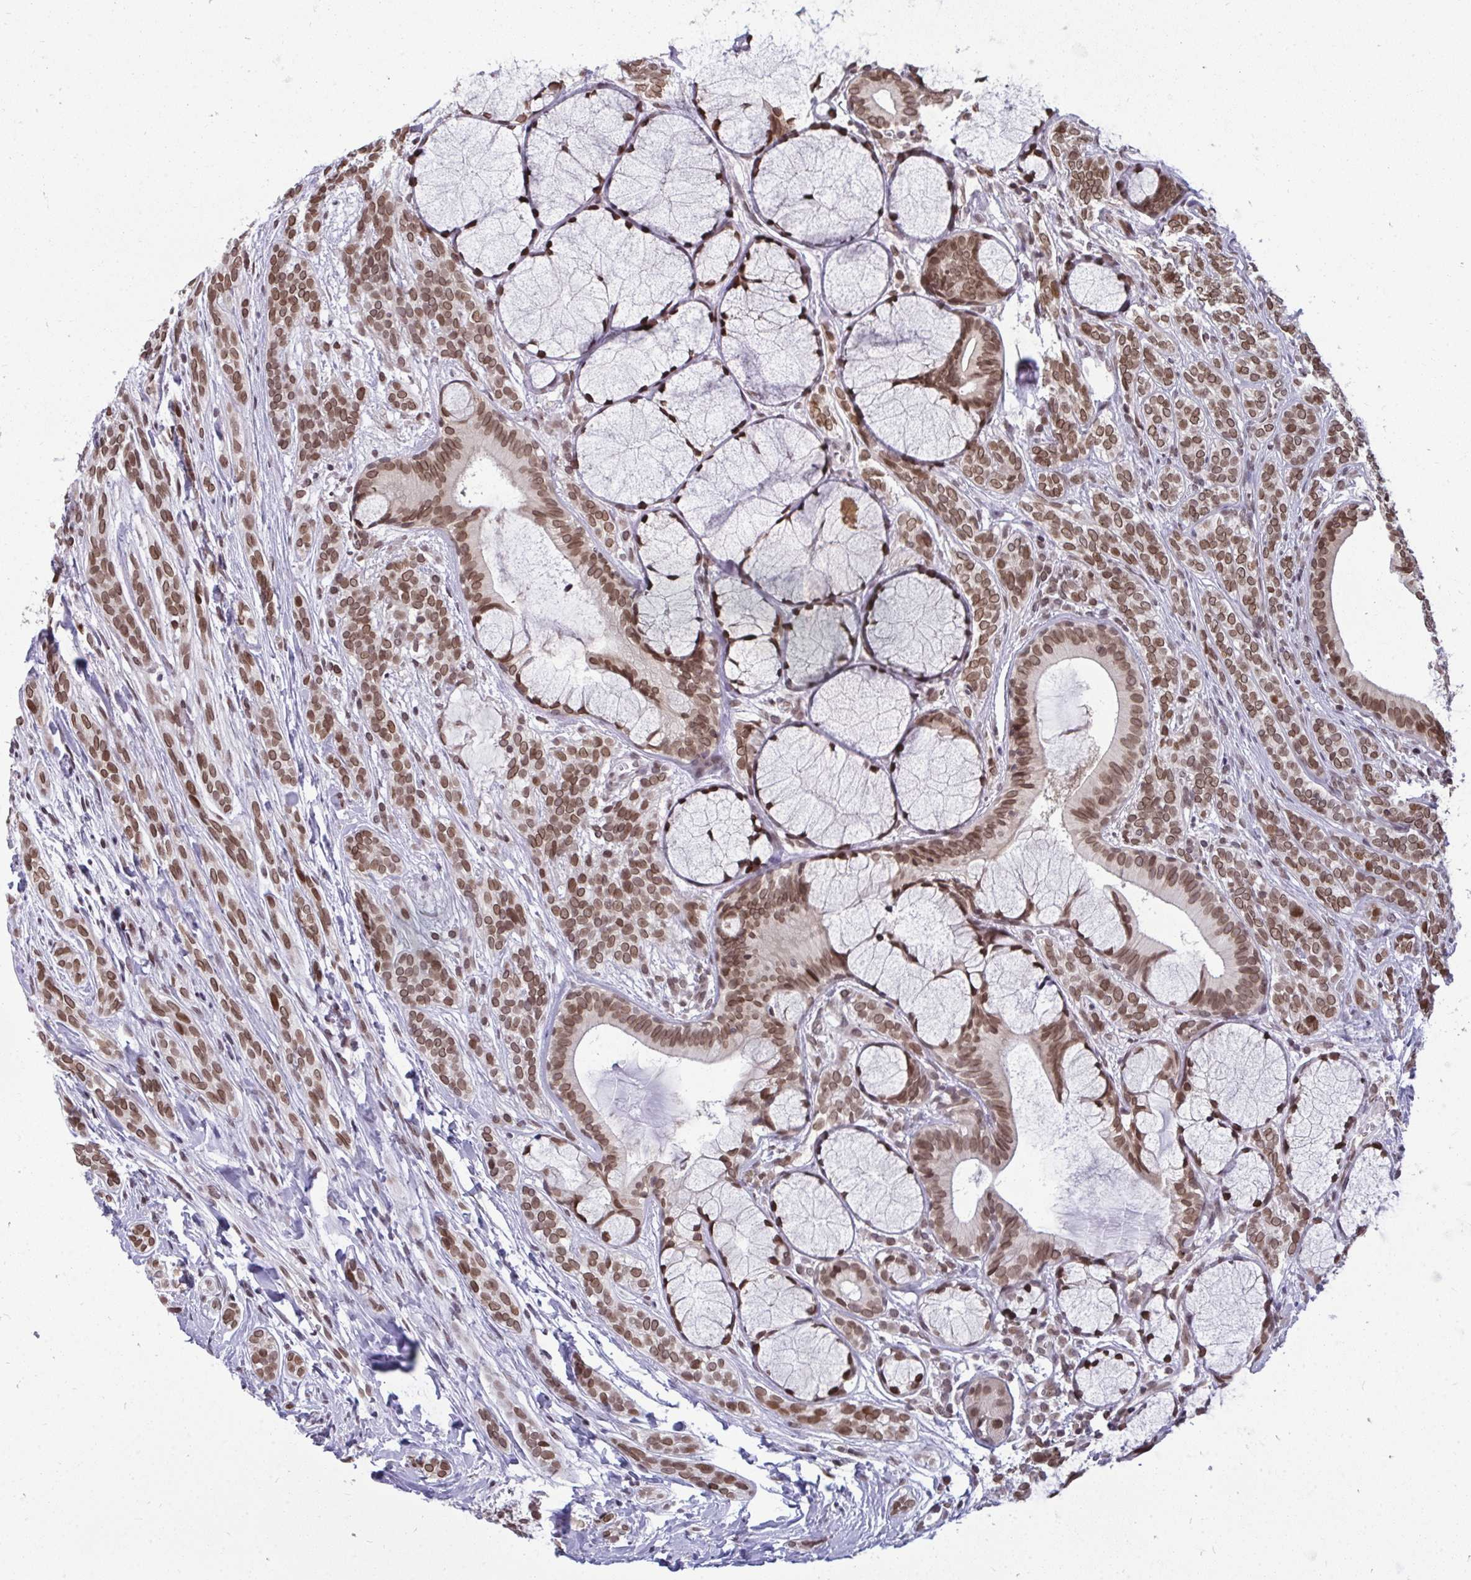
{"staining": {"intensity": "moderate", "quantity": ">75%", "location": "cytoplasmic/membranous,nuclear"}, "tissue": "head and neck cancer", "cell_type": "Tumor cells", "image_type": "cancer", "snomed": [{"axis": "morphology", "description": "Adenocarcinoma, NOS"}, {"axis": "topography", "description": "Head-Neck"}], "caption": "Head and neck adenocarcinoma was stained to show a protein in brown. There is medium levels of moderate cytoplasmic/membranous and nuclear positivity in approximately >75% of tumor cells. Immunohistochemistry stains the protein in brown and the nuclei are stained blue.", "gene": "JPT1", "patient": {"sex": "female", "age": 57}}